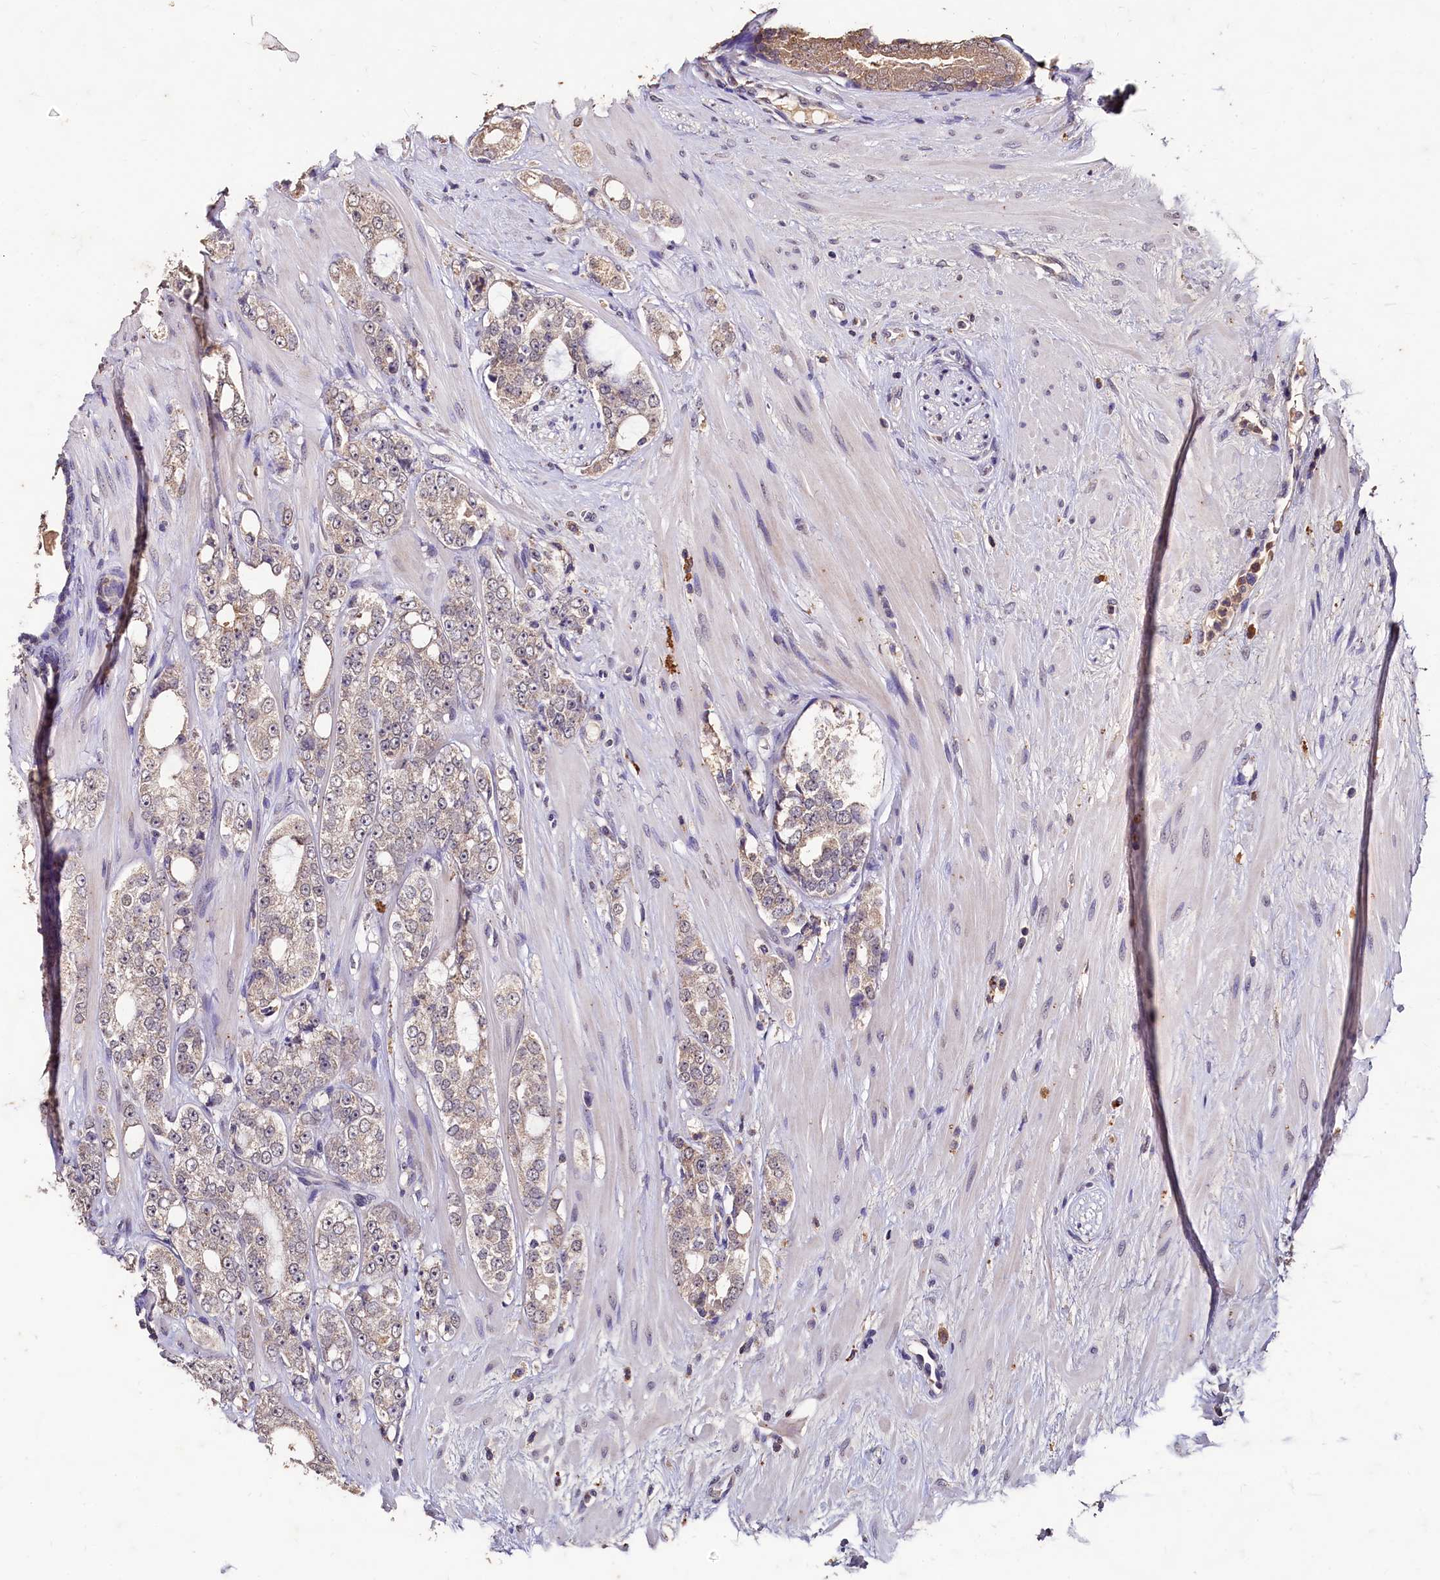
{"staining": {"intensity": "weak", "quantity": "<25%", "location": "cytoplasmic/membranous"}, "tissue": "prostate cancer", "cell_type": "Tumor cells", "image_type": "cancer", "snomed": [{"axis": "morphology", "description": "Adenocarcinoma, High grade"}, {"axis": "topography", "description": "Prostate"}], "caption": "Immunohistochemical staining of prostate high-grade adenocarcinoma reveals no significant staining in tumor cells.", "gene": "CSTPP1", "patient": {"sex": "male", "age": 64}}